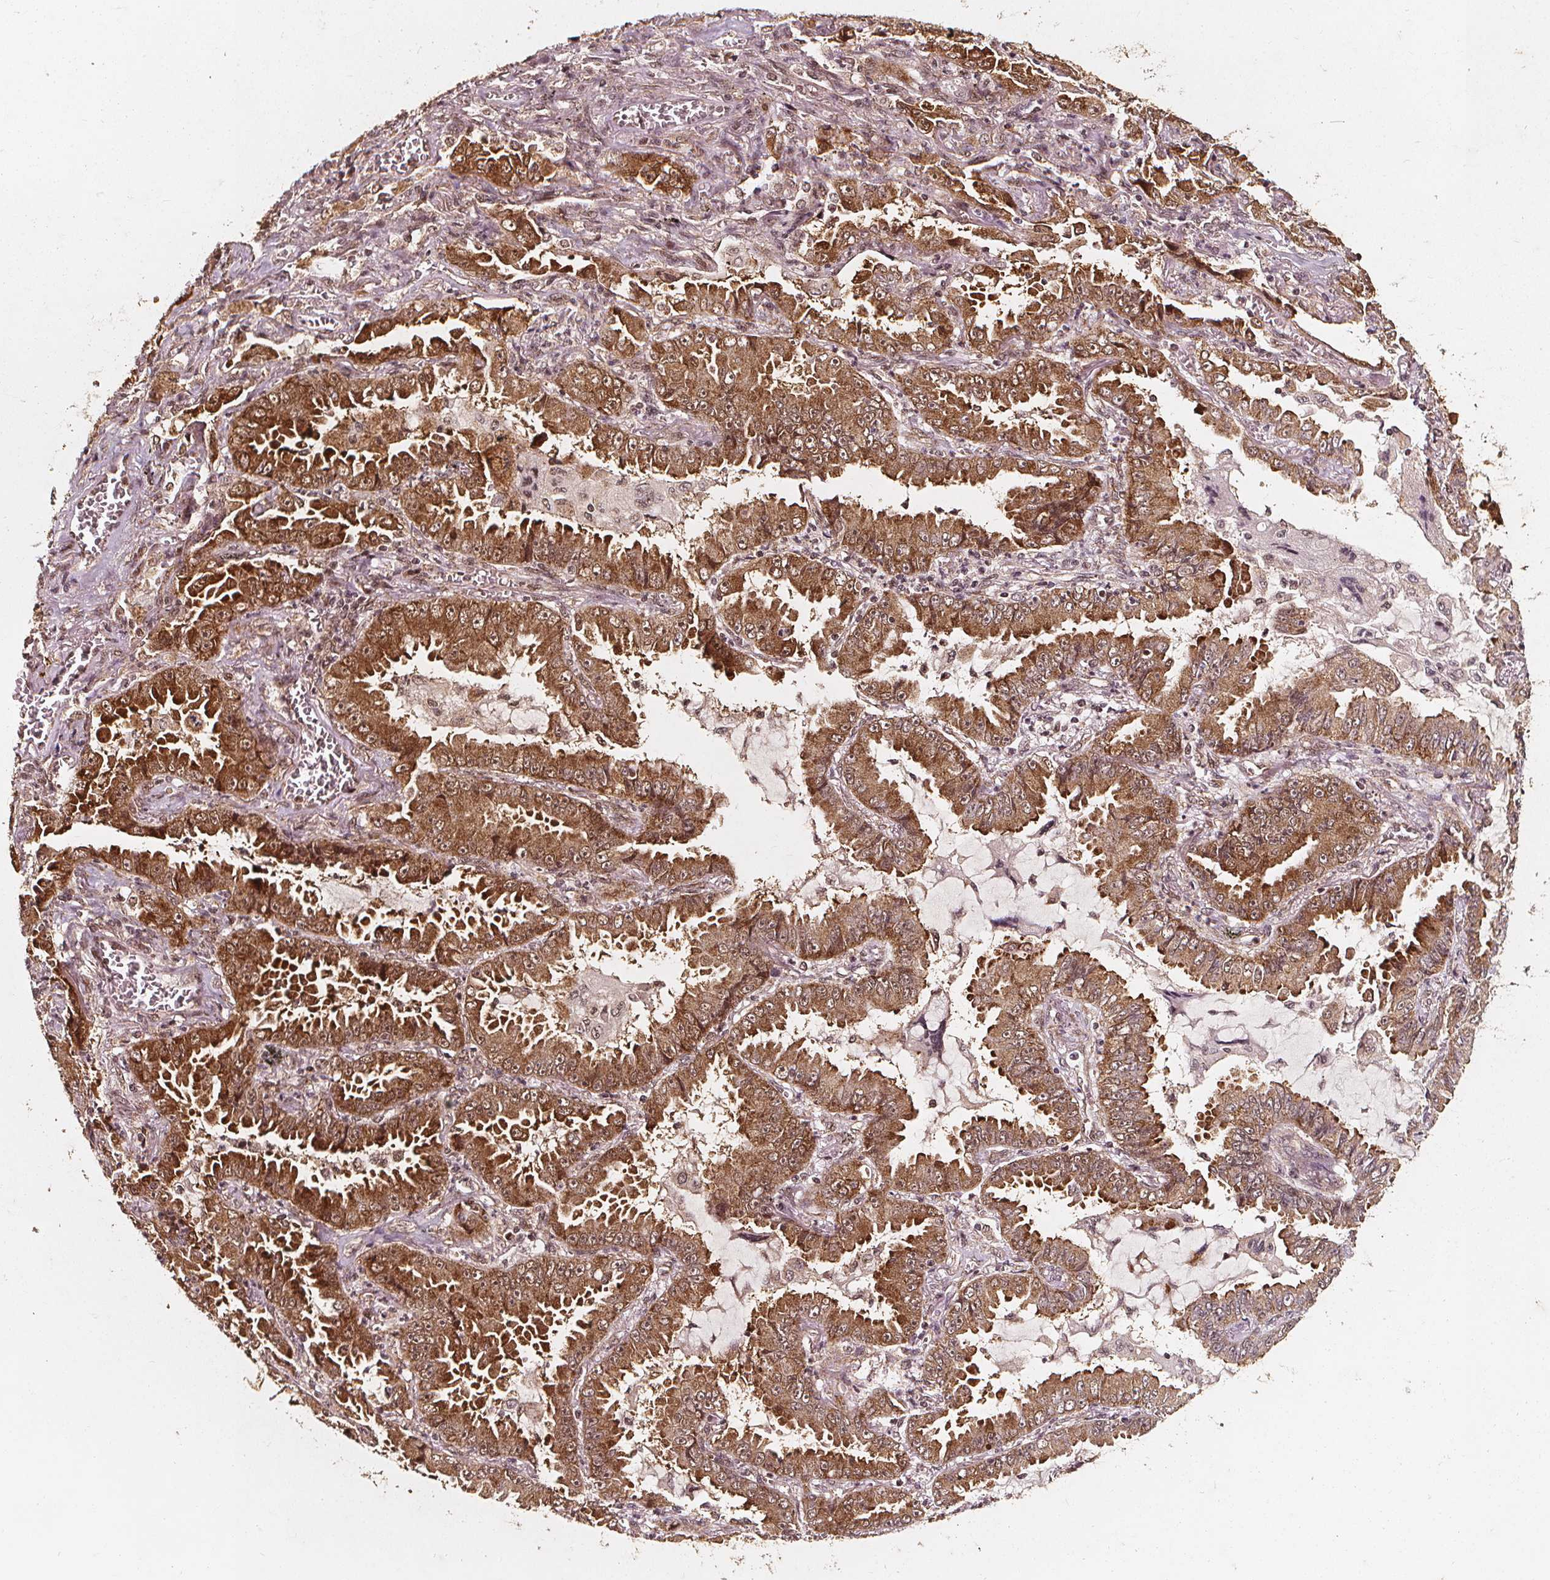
{"staining": {"intensity": "moderate", "quantity": ">75%", "location": "cytoplasmic/membranous,nuclear"}, "tissue": "lung cancer", "cell_type": "Tumor cells", "image_type": "cancer", "snomed": [{"axis": "morphology", "description": "Adenocarcinoma, NOS"}, {"axis": "topography", "description": "Lung"}], "caption": "A micrograph showing moderate cytoplasmic/membranous and nuclear expression in approximately >75% of tumor cells in lung cancer, as visualized by brown immunohistochemical staining.", "gene": "SMN1", "patient": {"sex": "female", "age": 52}}